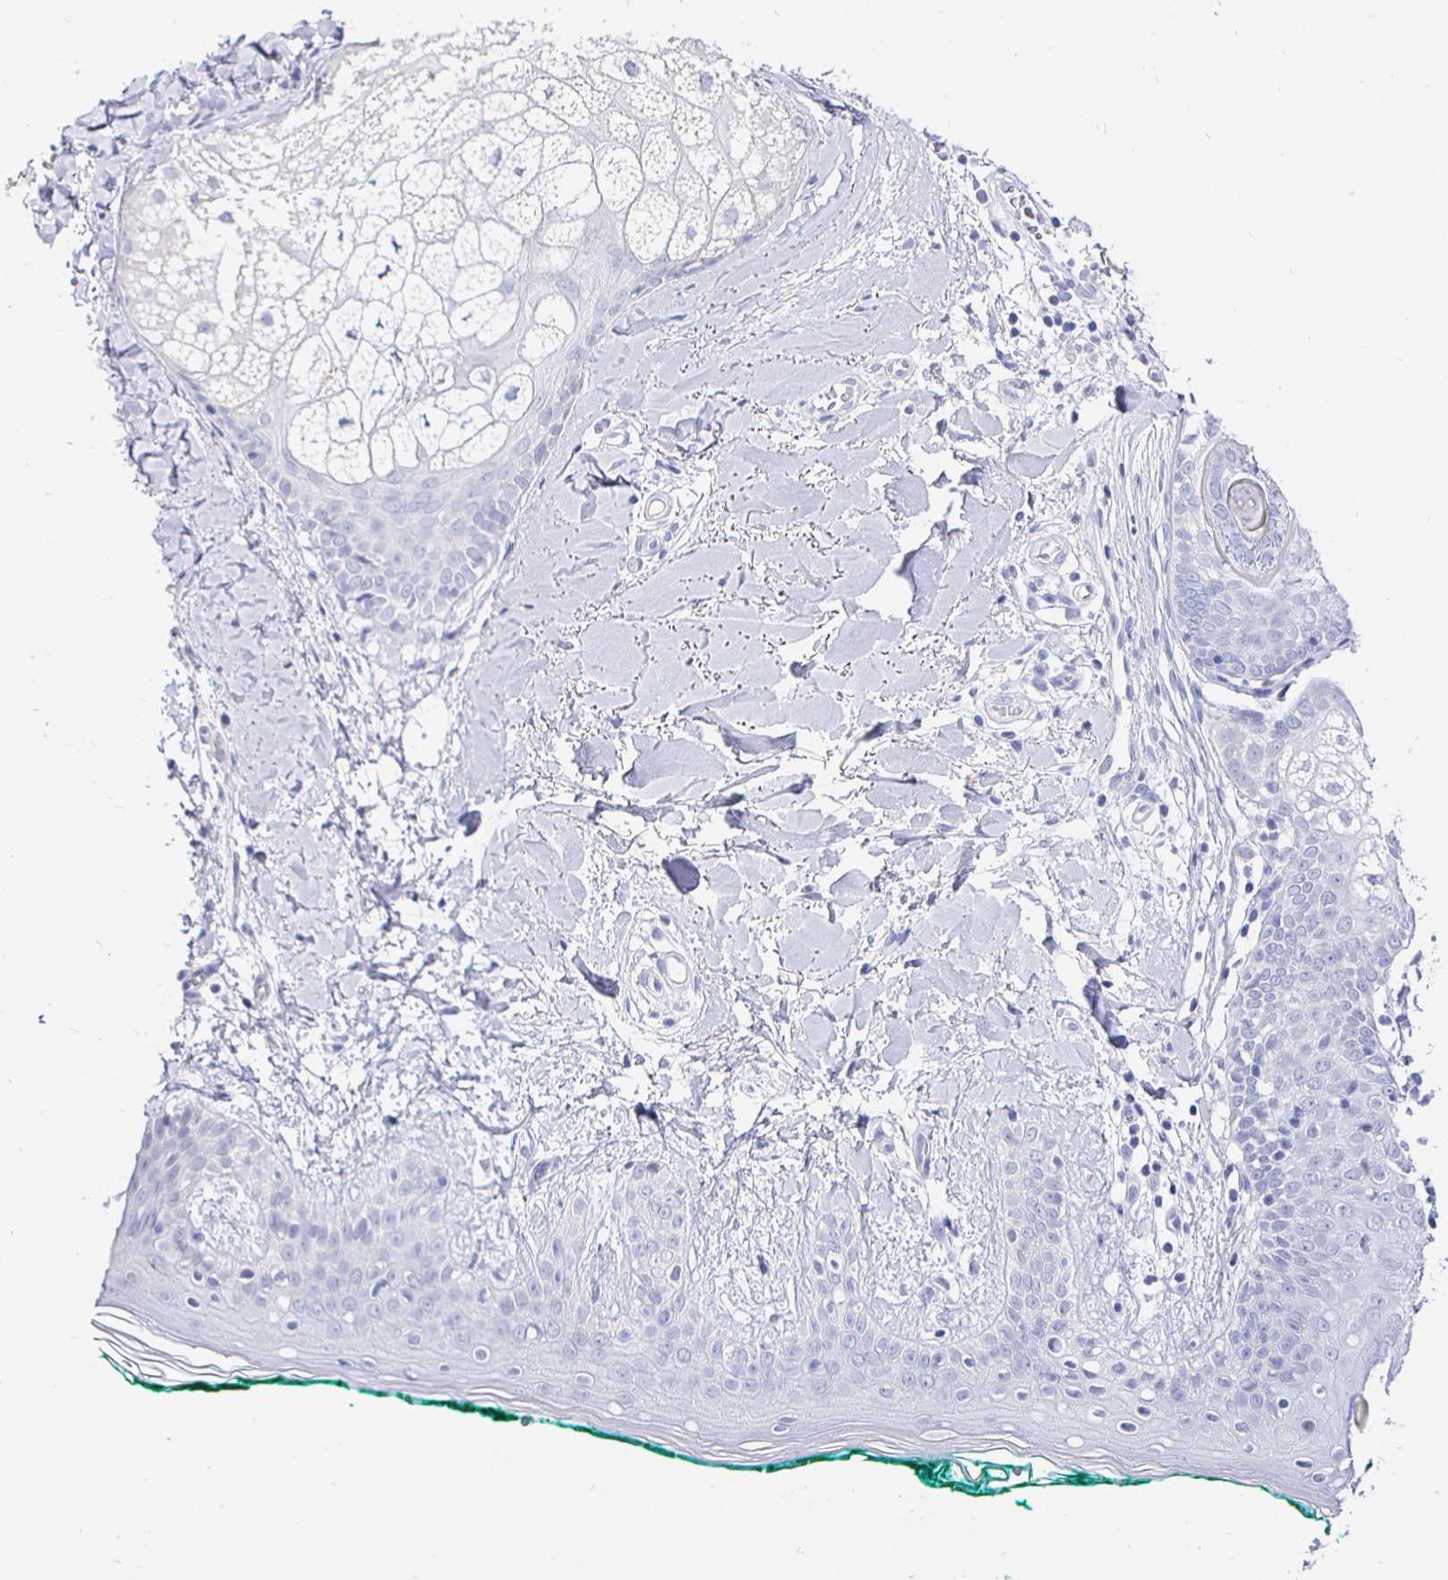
{"staining": {"intensity": "negative", "quantity": "none", "location": "none"}, "tissue": "skin", "cell_type": "Fibroblasts", "image_type": "normal", "snomed": [{"axis": "morphology", "description": "Normal tissue, NOS"}, {"axis": "topography", "description": "Skin"}], "caption": "This is a image of IHC staining of benign skin, which shows no staining in fibroblasts.", "gene": "CR2", "patient": {"sex": "female", "age": 34}}